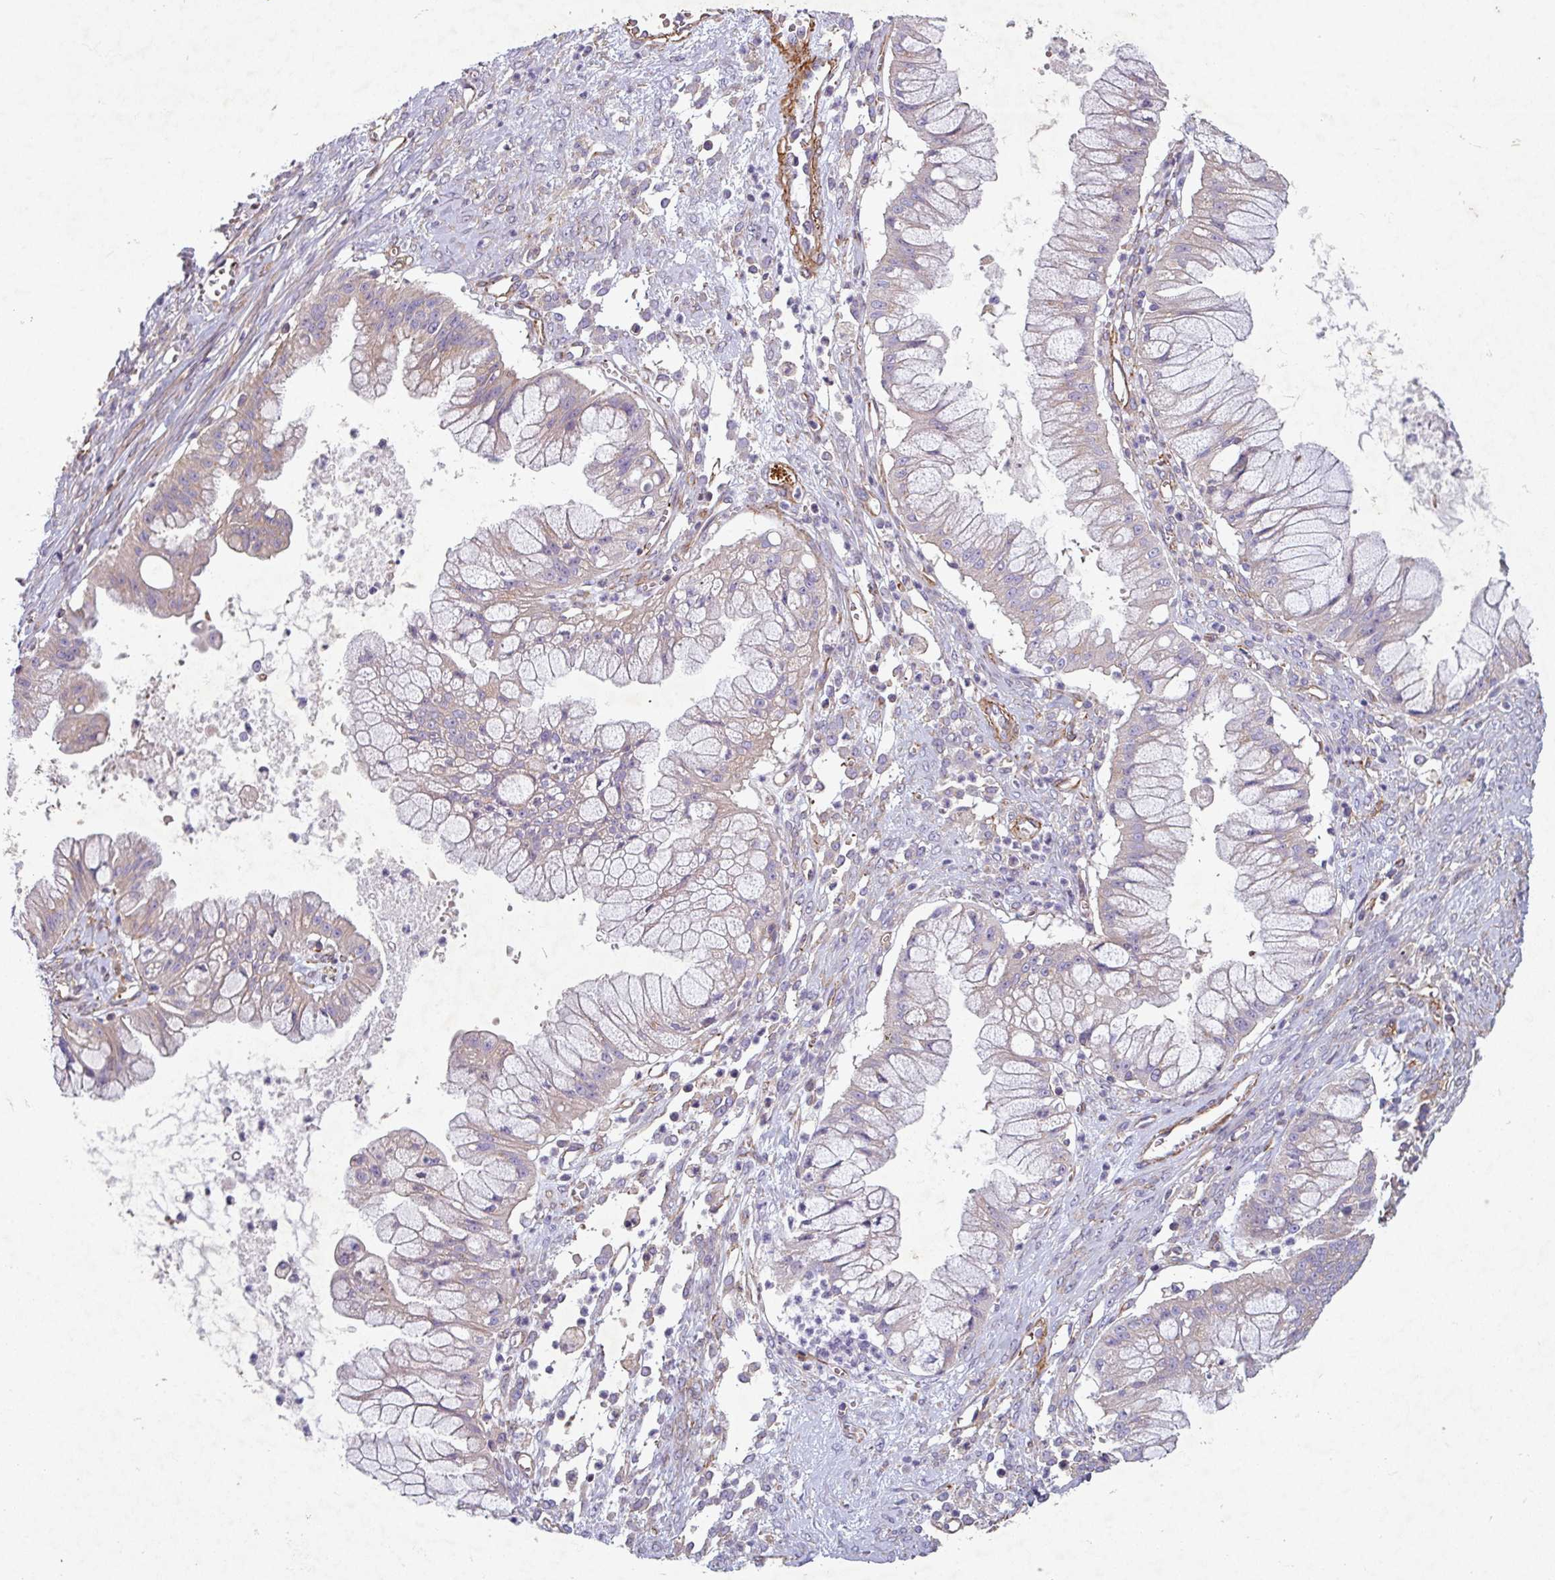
{"staining": {"intensity": "weak", "quantity": "25%-75%", "location": "cytoplasmic/membranous"}, "tissue": "ovarian cancer", "cell_type": "Tumor cells", "image_type": "cancer", "snomed": [{"axis": "morphology", "description": "Cystadenocarcinoma, mucinous, NOS"}, {"axis": "topography", "description": "Ovary"}], "caption": "Brown immunohistochemical staining in human ovarian cancer (mucinous cystadenocarcinoma) exhibits weak cytoplasmic/membranous expression in about 25%-75% of tumor cells.", "gene": "ATP2C2", "patient": {"sex": "female", "age": 70}}